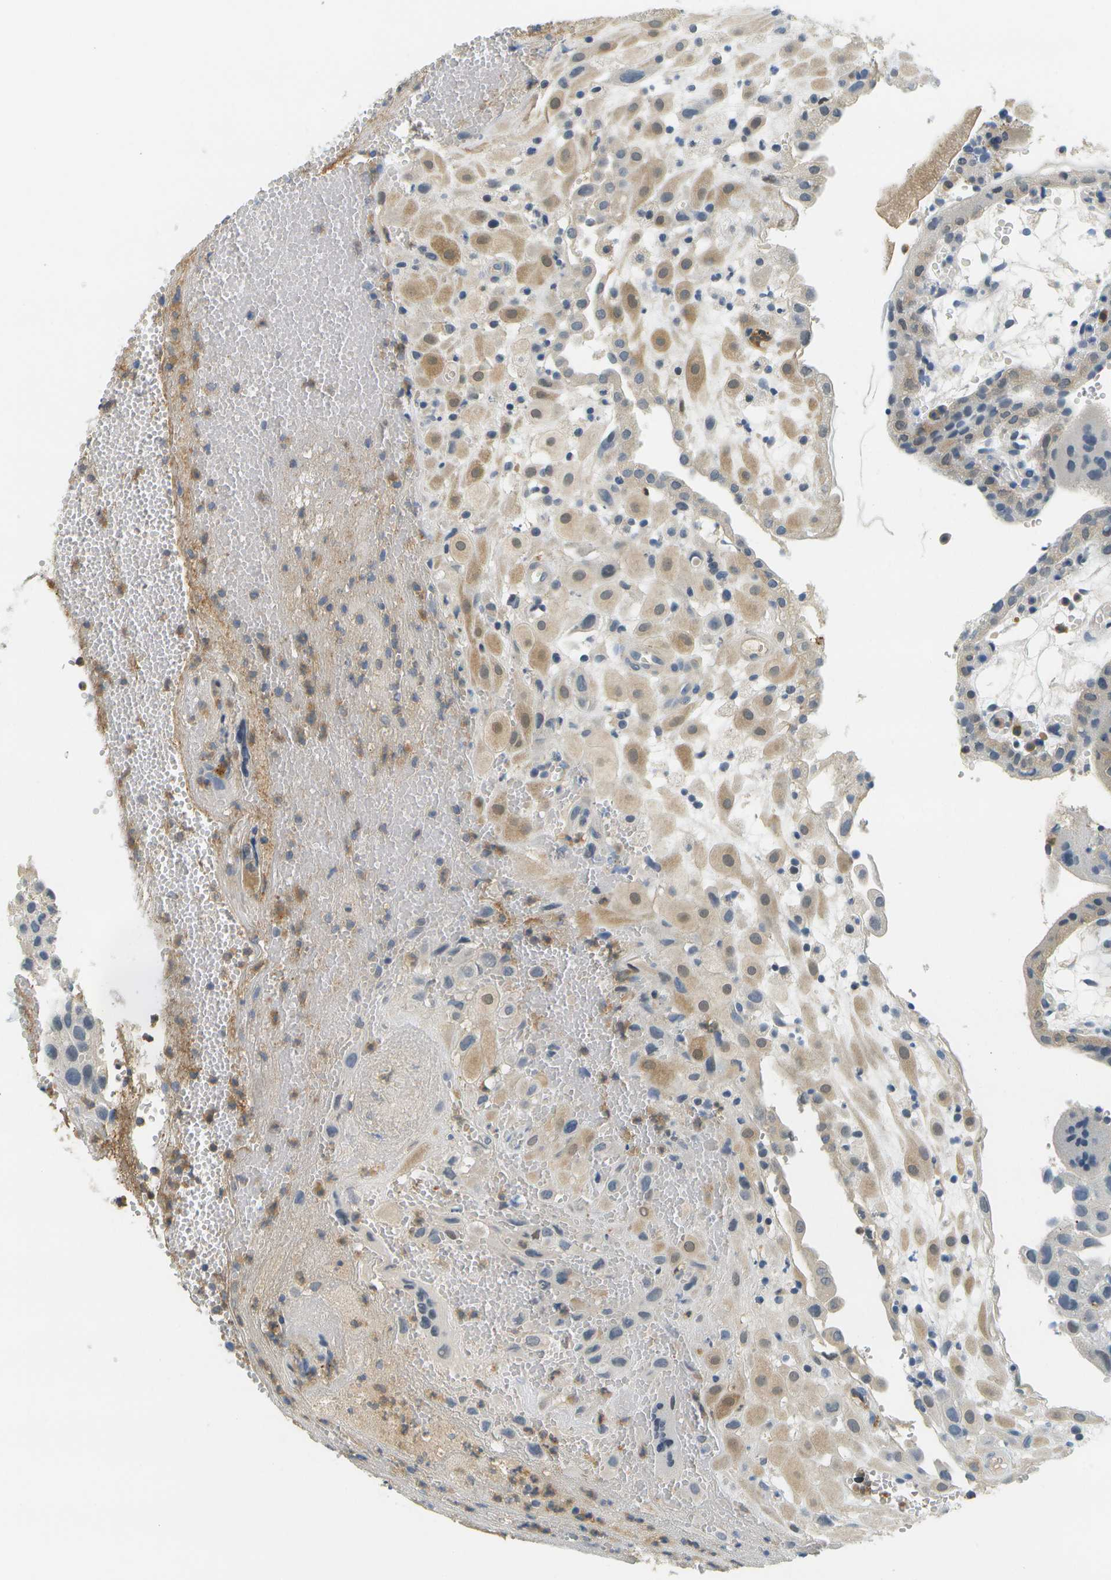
{"staining": {"intensity": "weak", "quantity": ">75%", "location": "cytoplasmic/membranous"}, "tissue": "placenta", "cell_type": "Decidual cells", "image_type": "normal", "snomed": [{"axis": "morphology", "description": "Normal tissue, NOS"}, {"axis": "topography", "description": "Placenta"}], "caption": "Placenta was stained to show a protein in brown. There is low levels of weak cytoplasmic/membranous positivity in approximately >75% of decidual cells. The staining is performed using DAB (3,3'-diaminobenzidine) brown chromogen to label protein expression. The nuclei are counter-stained blue using hematoxylin.", "gene": "RASGRP2", "patient": {"sex": "female", "age": 18}}